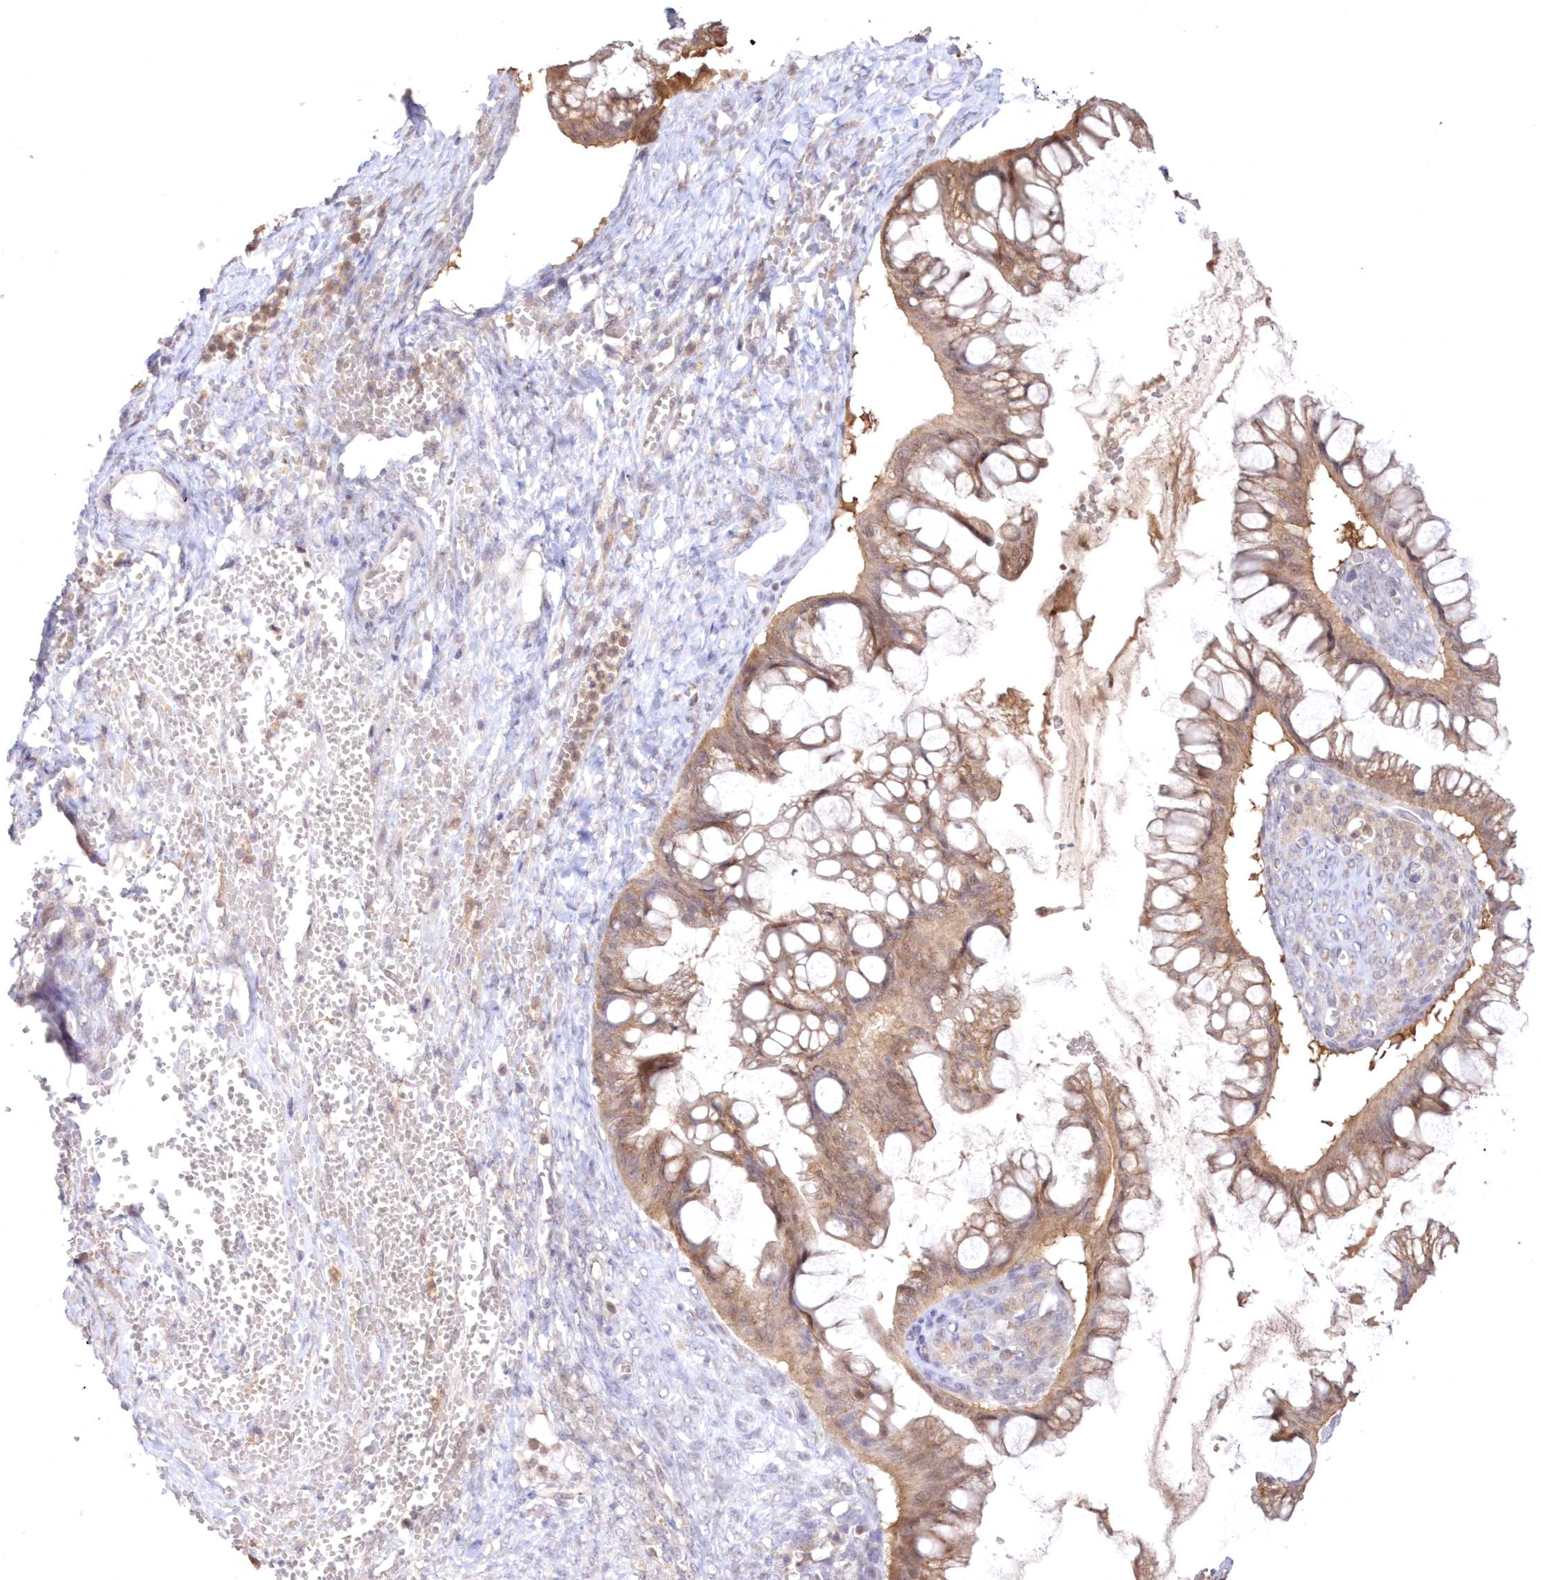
{"staining": {"intensity": "moderate", "quantity": ">75%", "location": "cytoplasmic/membranous,nuclear"}, "tissue": "ovarian cancer", "cell_type": "Tumor cells", "image_type": "cancer", "snomed": [{"axis": "morphology", "description": "Cystadenocarcinoma, mucinous, NOS"}, {"axis": "topography", "description": "Ovary"}], "caption": "Immunohistochemistry (IHC) image of neoplastic tissue: human ovarian mucinous cystadenocarcinoma stained using immunohistochemistry (IHC) reveals medium levels of moderate protein expression localized specifically in the cytoplasmic/membranous and nuclear of tumor cells, appearing as a cytoplasmic/membranous and nuclear brown color.", "gene": "RNPEP", "patient": {"sex": "female", "age": 73}}